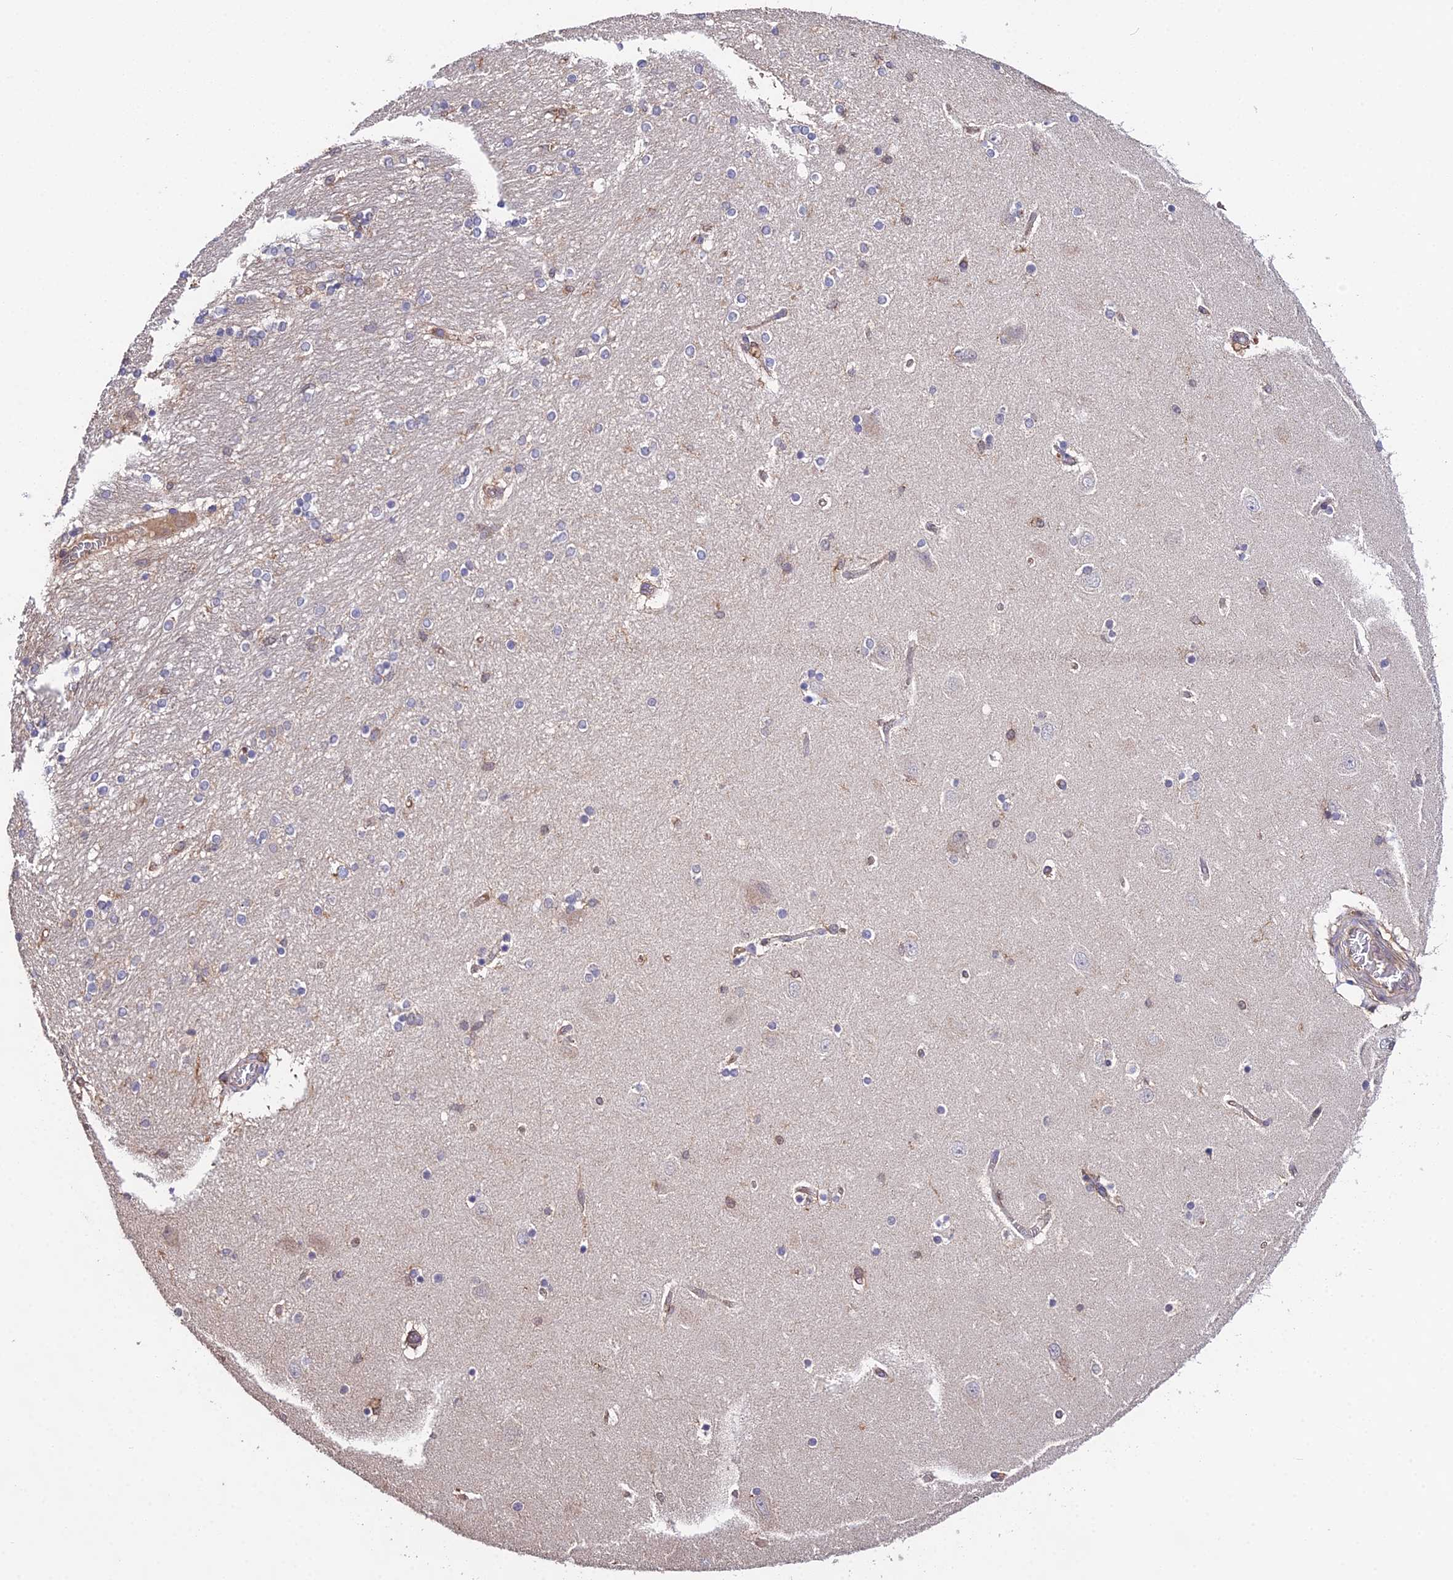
{"staining": {"intensity": "negative", "quantity": "none", "location": "none"}, "tissue": "hippocampus", "cell_type": "Glial cells", "image_type": "normal", "snomed": [{"axis": "morphology", "description": "Normal tissue, NOS"}, {"axis": "topography", "description": "Hippocampus"}], "caption": "This is a image of IHC staining of unremarkable hippocampus, which shows no staining in glial cells. (Brightfield microscopy of DAB IHC at high magnification).", "gene": "FBP1", "patient": {"sex": "female", "age": 54}}